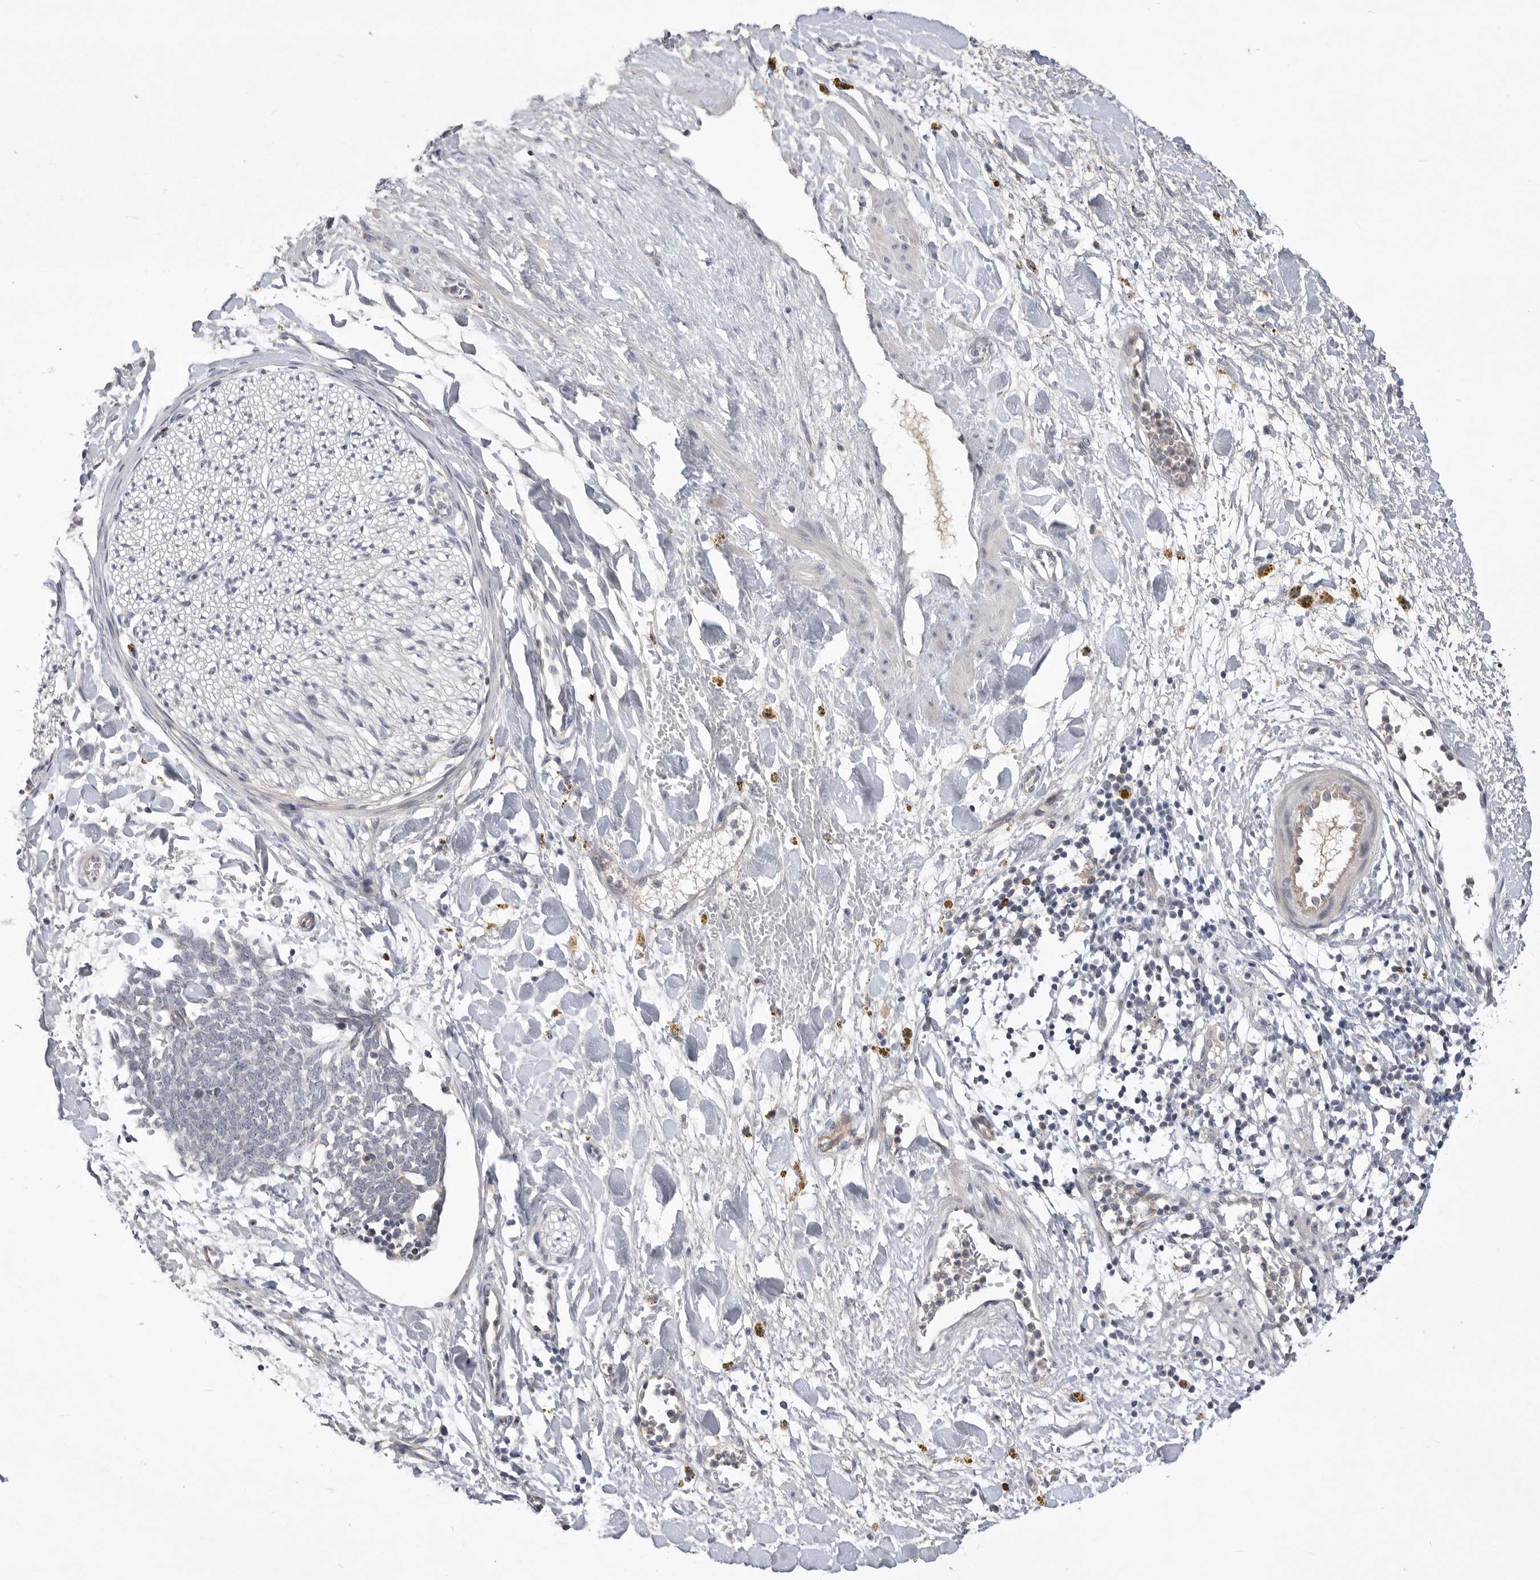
{"staining": {"intensity": "negative", "quantity": "none", "location": "none"}, "tissue": "adipose tissue", "cell_type": "Adipocytes", "image_type": "normal", "snomed": [{"axis": "morphology", "description": "Normal tissue, NOS"}, {"axis": "topography", "description": "Kidney"}, {"axis": "topography", "description": "Peripheral nerve tissue"}], "caption": "DAB (3,3'-diaminobenzidine) immunohistochemical staining of unremarkable adipose tissue exhibits no significant positivity in adipocytes. (Immunohistochemistry, brightfield microscopy, high magnification).", "gene": "ITGAD", "patient": {"sex": "male", "age": 7}}